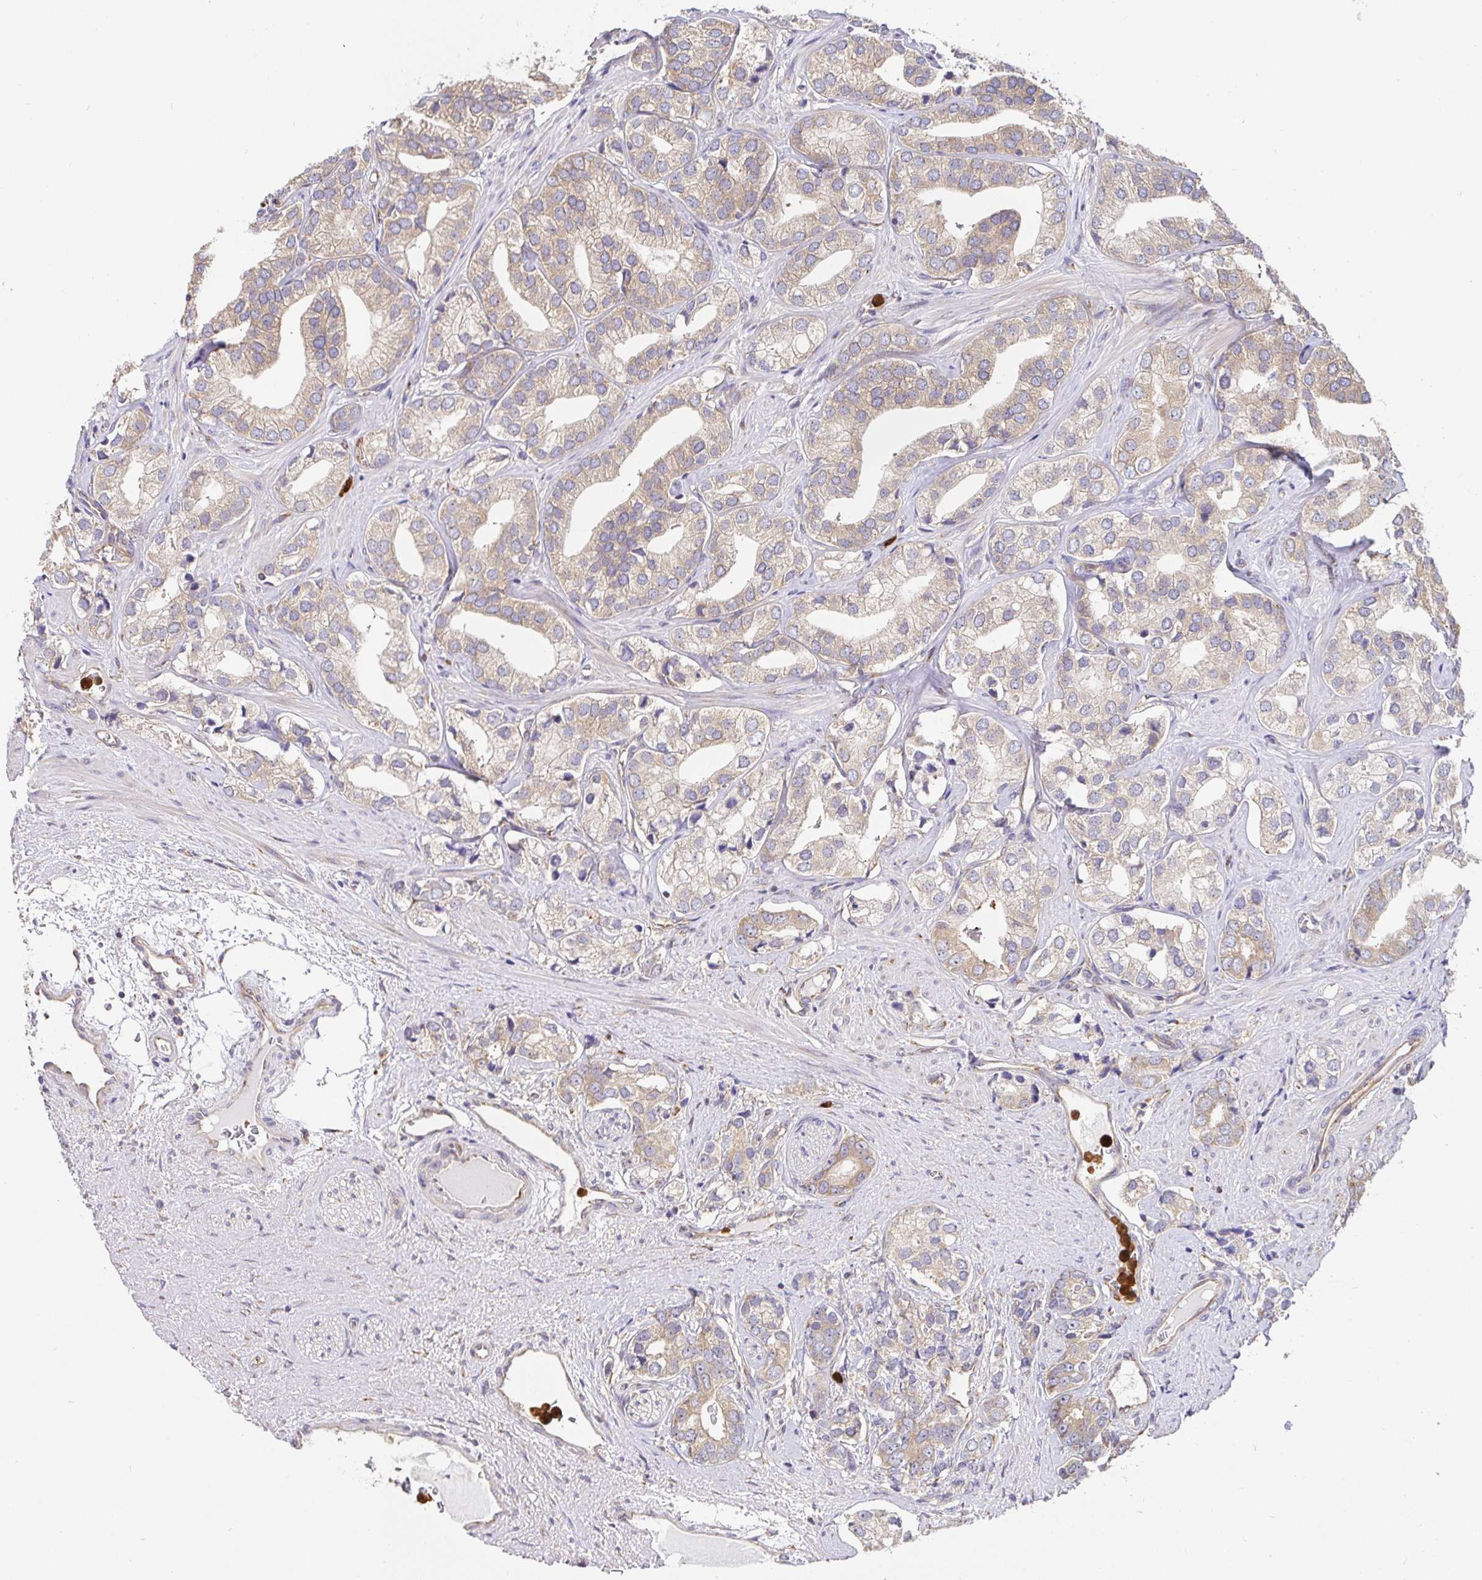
{"staining": {"intensity": "weak", "quantity": "25%-75%", "location": "cytoplasmic/membranous"}, "tissue": "prostate cancer", "cell_type": "Tumor cells", "image_type": "cancer", "snomed": [{"axis": "morphology", "description": "Adenocarcinoma, High grade"}, {"axis": "topography", "description": "Prostate"}], "caption": "DAB immunohistochemical staining of human prostate high-grade adenocarcinoma reveals weak cytoplasmic/membranous protein expression in approximately 25%-75% of tumor cells. (Brightfield microscopy of DAB IHC at high magnification).", "gene": "PDPK1", "patient": {"sex": "male", "age": 58}}